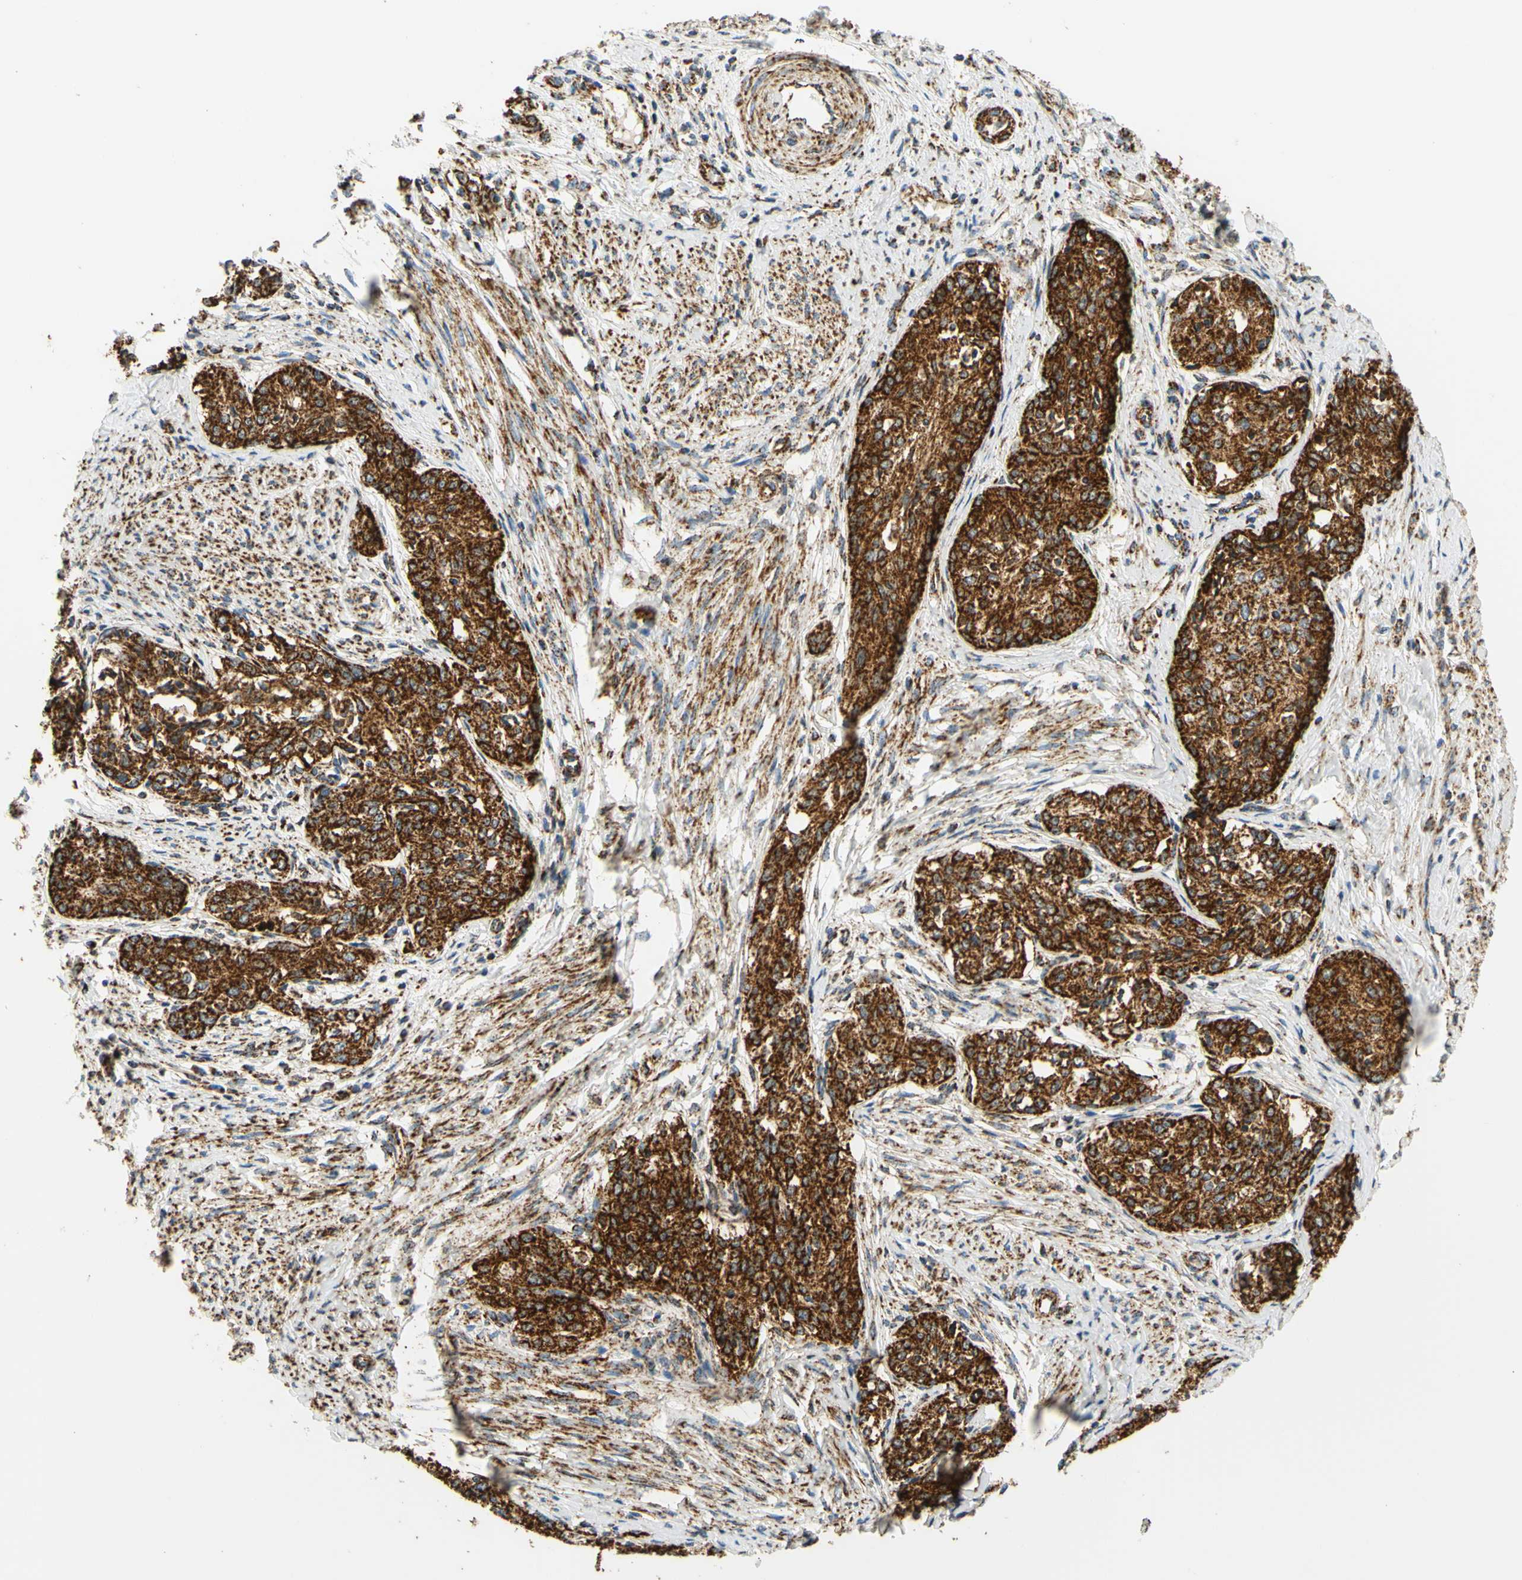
{"staining": {"intensity": "strong", "quantity": ">75%", "location": "cytoplasmic/membranous"}, "tissue": "cervical cancer", "cell_type": "Tumor cells", "image_type": "cancer", "snomed": [{"axis": "morphology", "description": "Squamous cell carcinoma, NOS"}, {"axis": "morphology", "description": "Adenocarcinoma, NOS"}, {"axis": "topography", "description": "Cervix"}], "caption": "A high amount of strong cytoplasmic/membranous expression is present in approximately >75% of tumor cells in cervical adenocarcinoma tissue. (Stains: DAB (3,3'-diaminobenzidine) in brown, nuclei in blue, Microscopy: brightfield microscopy at high magnification).", "gene": "MAVS", "patient": {"sex": "female", "age": 52}}